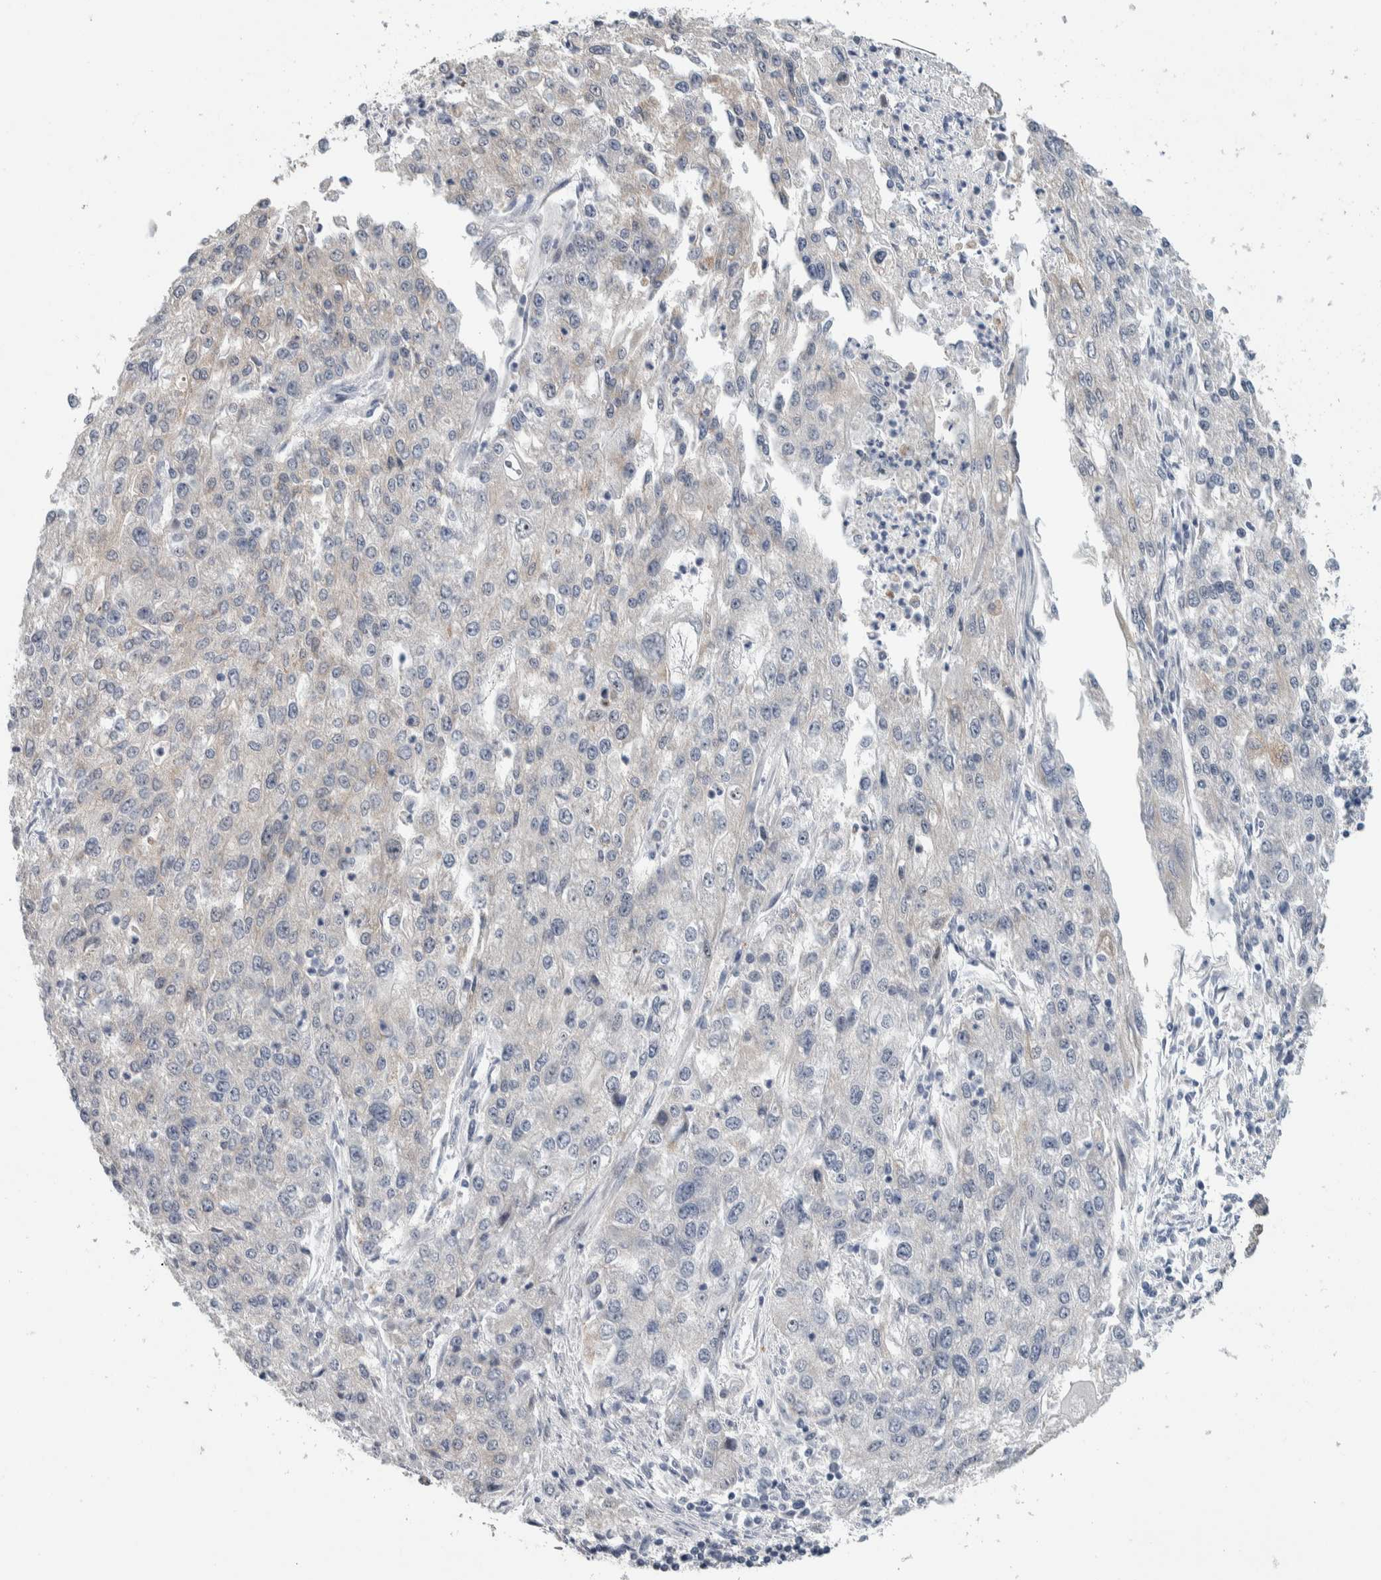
{"staining": {"intensity": "negative", "quantity": "none", "location": "none"}, "tissue": "endometrial cancer", "cell_type": "Tumor cells", "image_type": "cancer", "snomed": [{"axis": "morphology", "description": "Adenocarcinoma, NOS"}, {"axis": "topography", "description": "Endometrium"}], "caption": "A histopathology image of endometrial cancer stained for a protein shows no brown staining in tumor cells.", "gene": "PRRG4", "patient": {"sex": "female", "age": 49}}